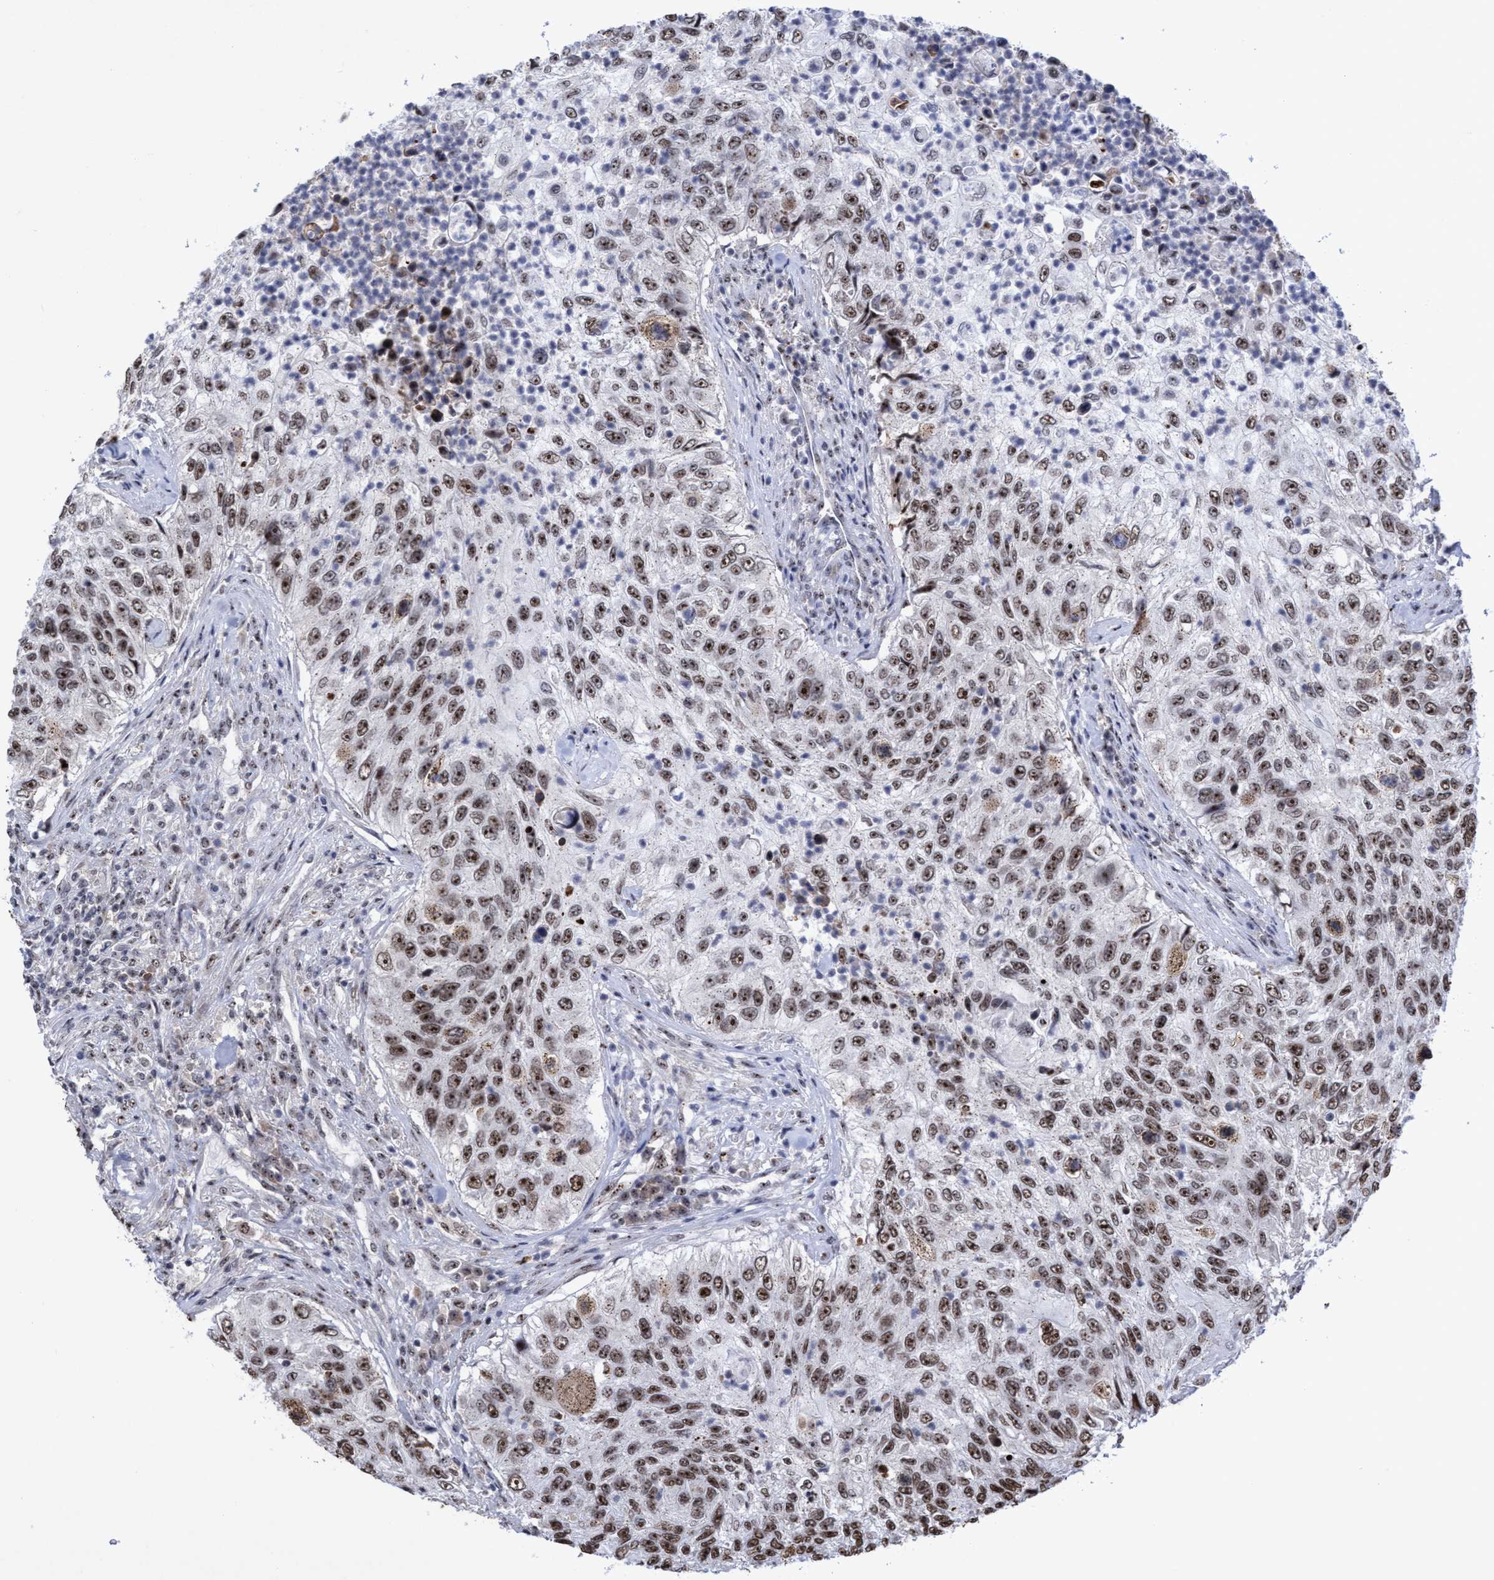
{"staining": {"intensity": "strong", "quantity": ">75%", "location": "nuclear"}, "tissue": "urothelial cancer", "cell_type": "Tumor cells", "image_type": "cancer", "snomed": [{"axis": "morphology", "description": "Urothelial carcinoma, High grade"}, {"axis": "topography", "description": "Urinary bladder"}], "caption": "Approximately >75% of tumor cells in human urothelial cancer reveal strong nuclear protein positivity as visualized by brown immunohistochemical staining.", "gene": "EFCAB10", "patient": {"sex": "female", "age": 60}}